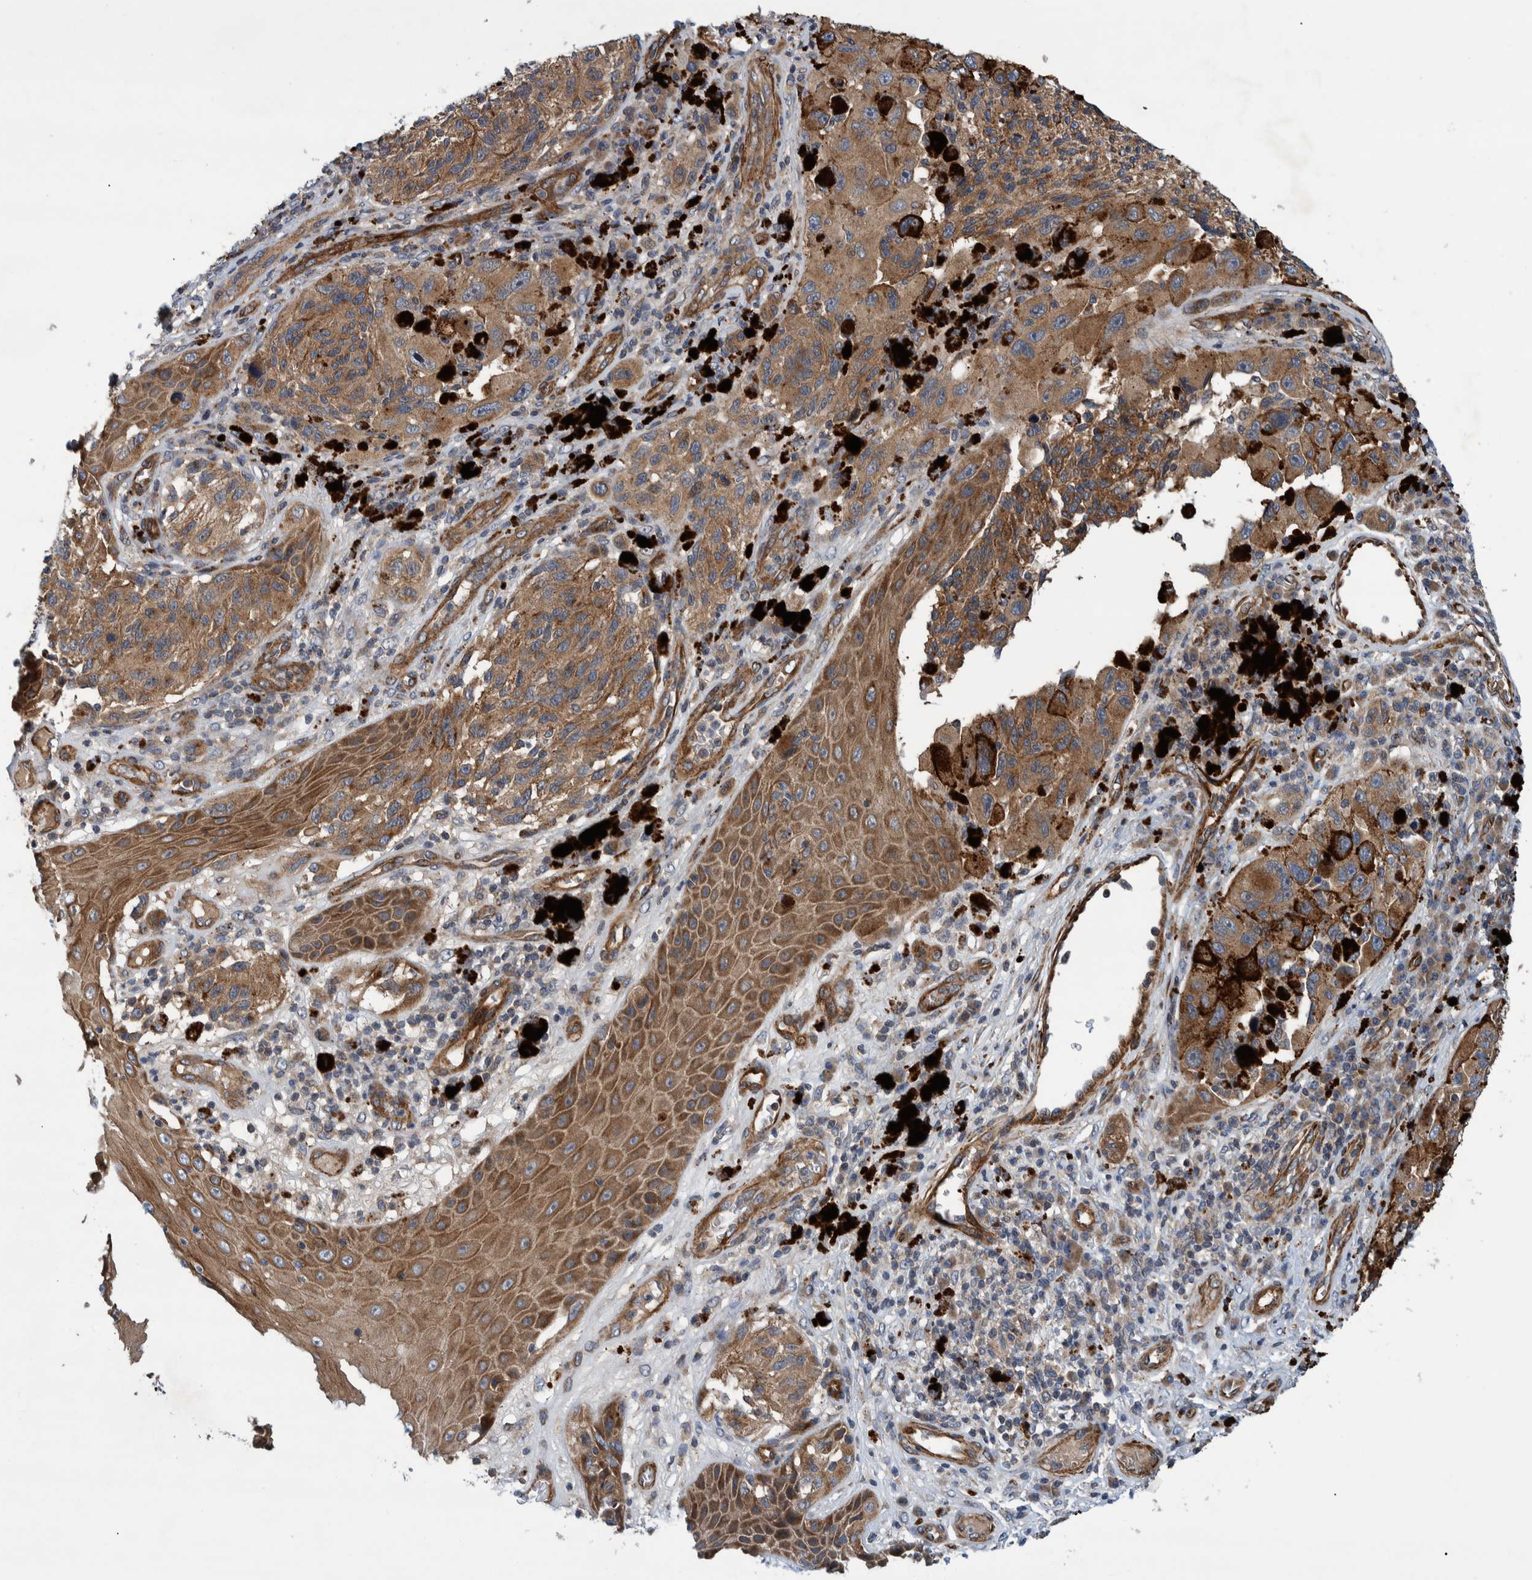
{"staining": {"intensity": "moderate", "quantity": ">75%", "location": "cytoplasmic/membranous"}, "tissue": "melanoma", "cell_type": "Tumor cells", "image_type": "cancer", "snomed": [{"axis": "morphology", "description": "Malignant melanoma, NOS"}, {"axis": "topography", "description": "Skin"}], "caption": "Immunohistochemical staining of malignant melanoma shows moderate cytoplasmic/membranous protein expression in approximately >75% of tumor cells. The protein of interest is shown in brown color, while the nuclei are stained blue.", "gene": "GRPEL2", "patient": {"sex": "female", "age": 73}}